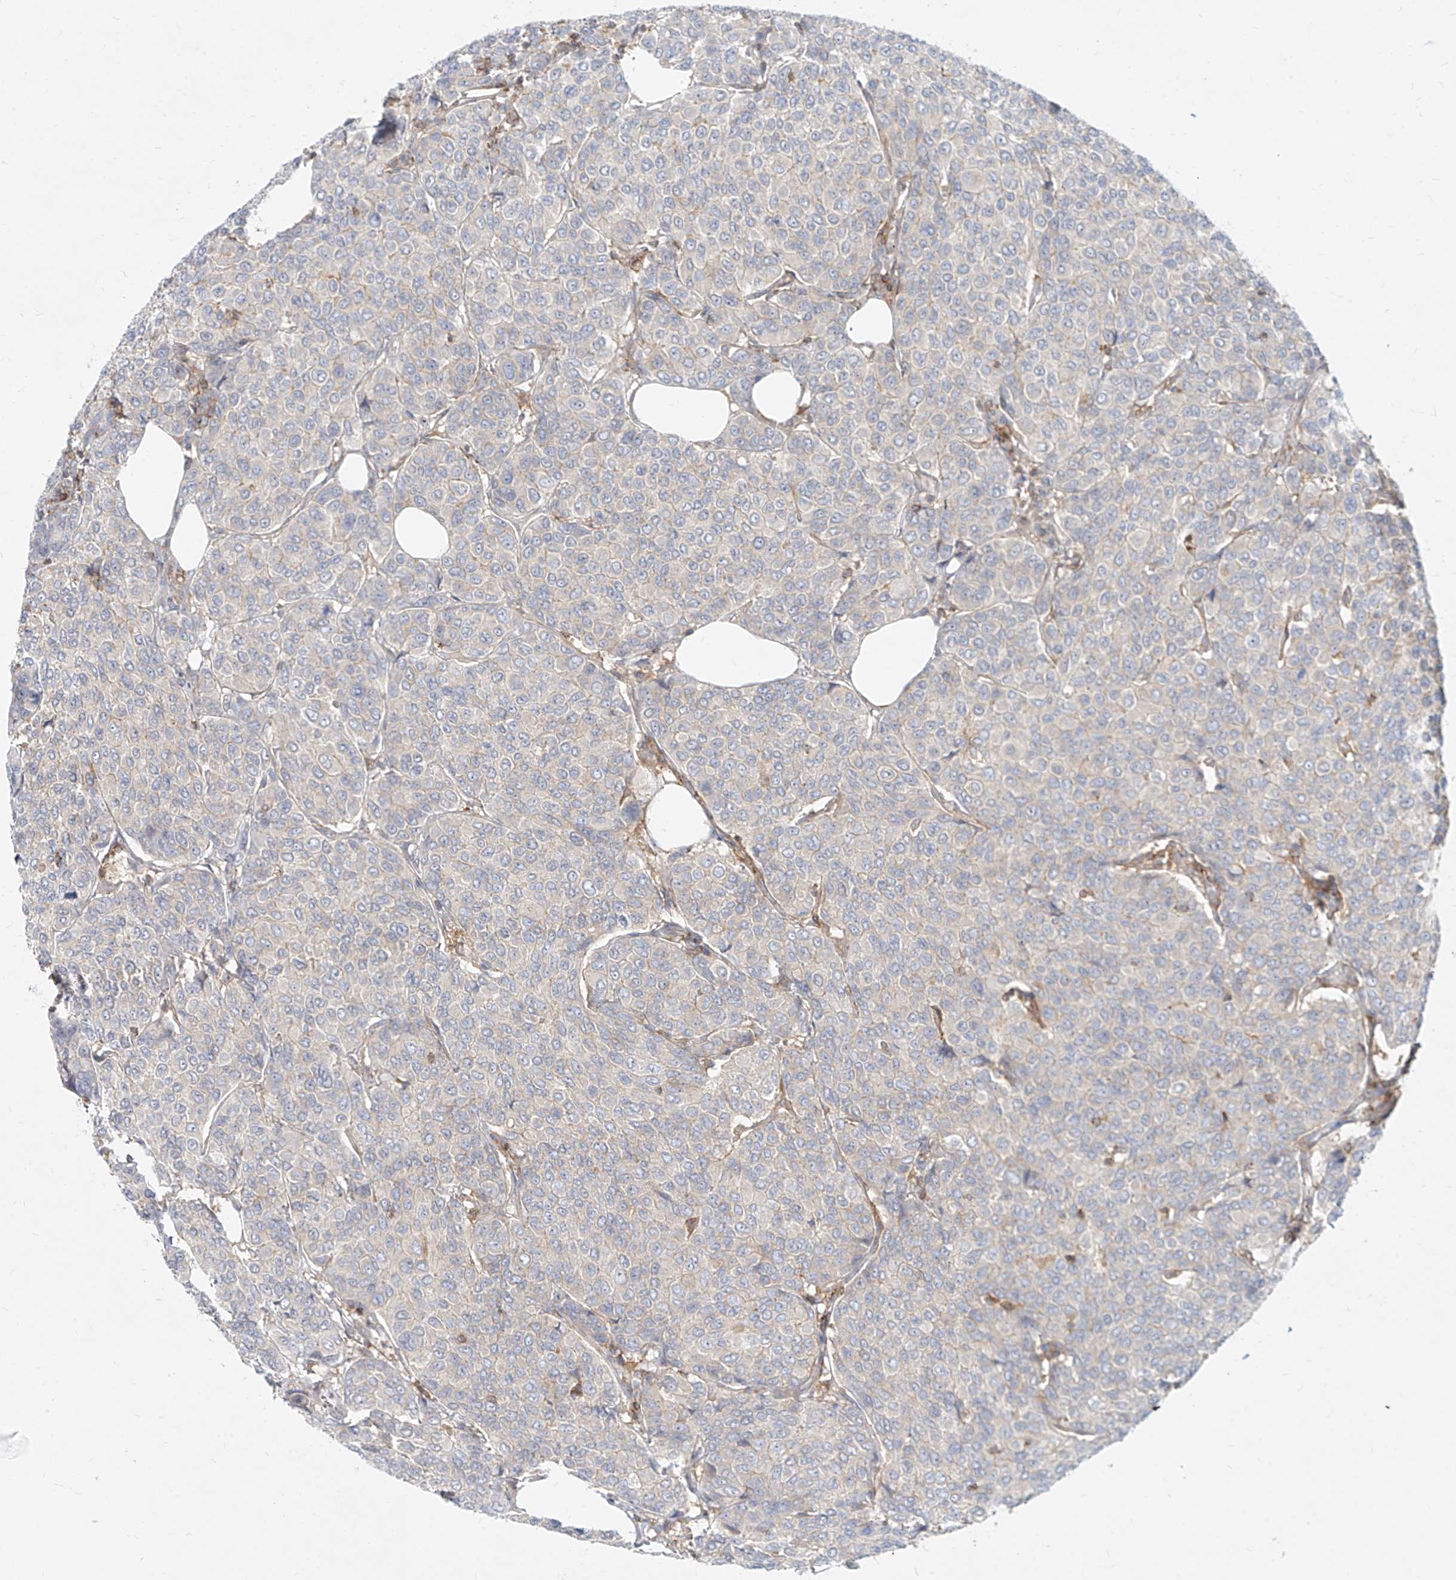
{"staining": {"intensity": "negative", "quantity": "none", "location": "none"}, "tissue": "breast cancer", "cell_type": "Tumor cells", "image_type": "cancer", "snomed": [{"axis": "morphology", "description": "Duct carcinoma"}, {"axis": "topography", "description": "Breast"}], "caption": "A photomicrograph of human breast cancer is negative for staining in tumor cells. The staining is performed using DAB (3,3'-diaminobenzidine) brown chromogen with nuclei counter-stained in using hematoxylin.", "gene": "SLC2A12", "patient": {"sex": "female", "age": 55}}